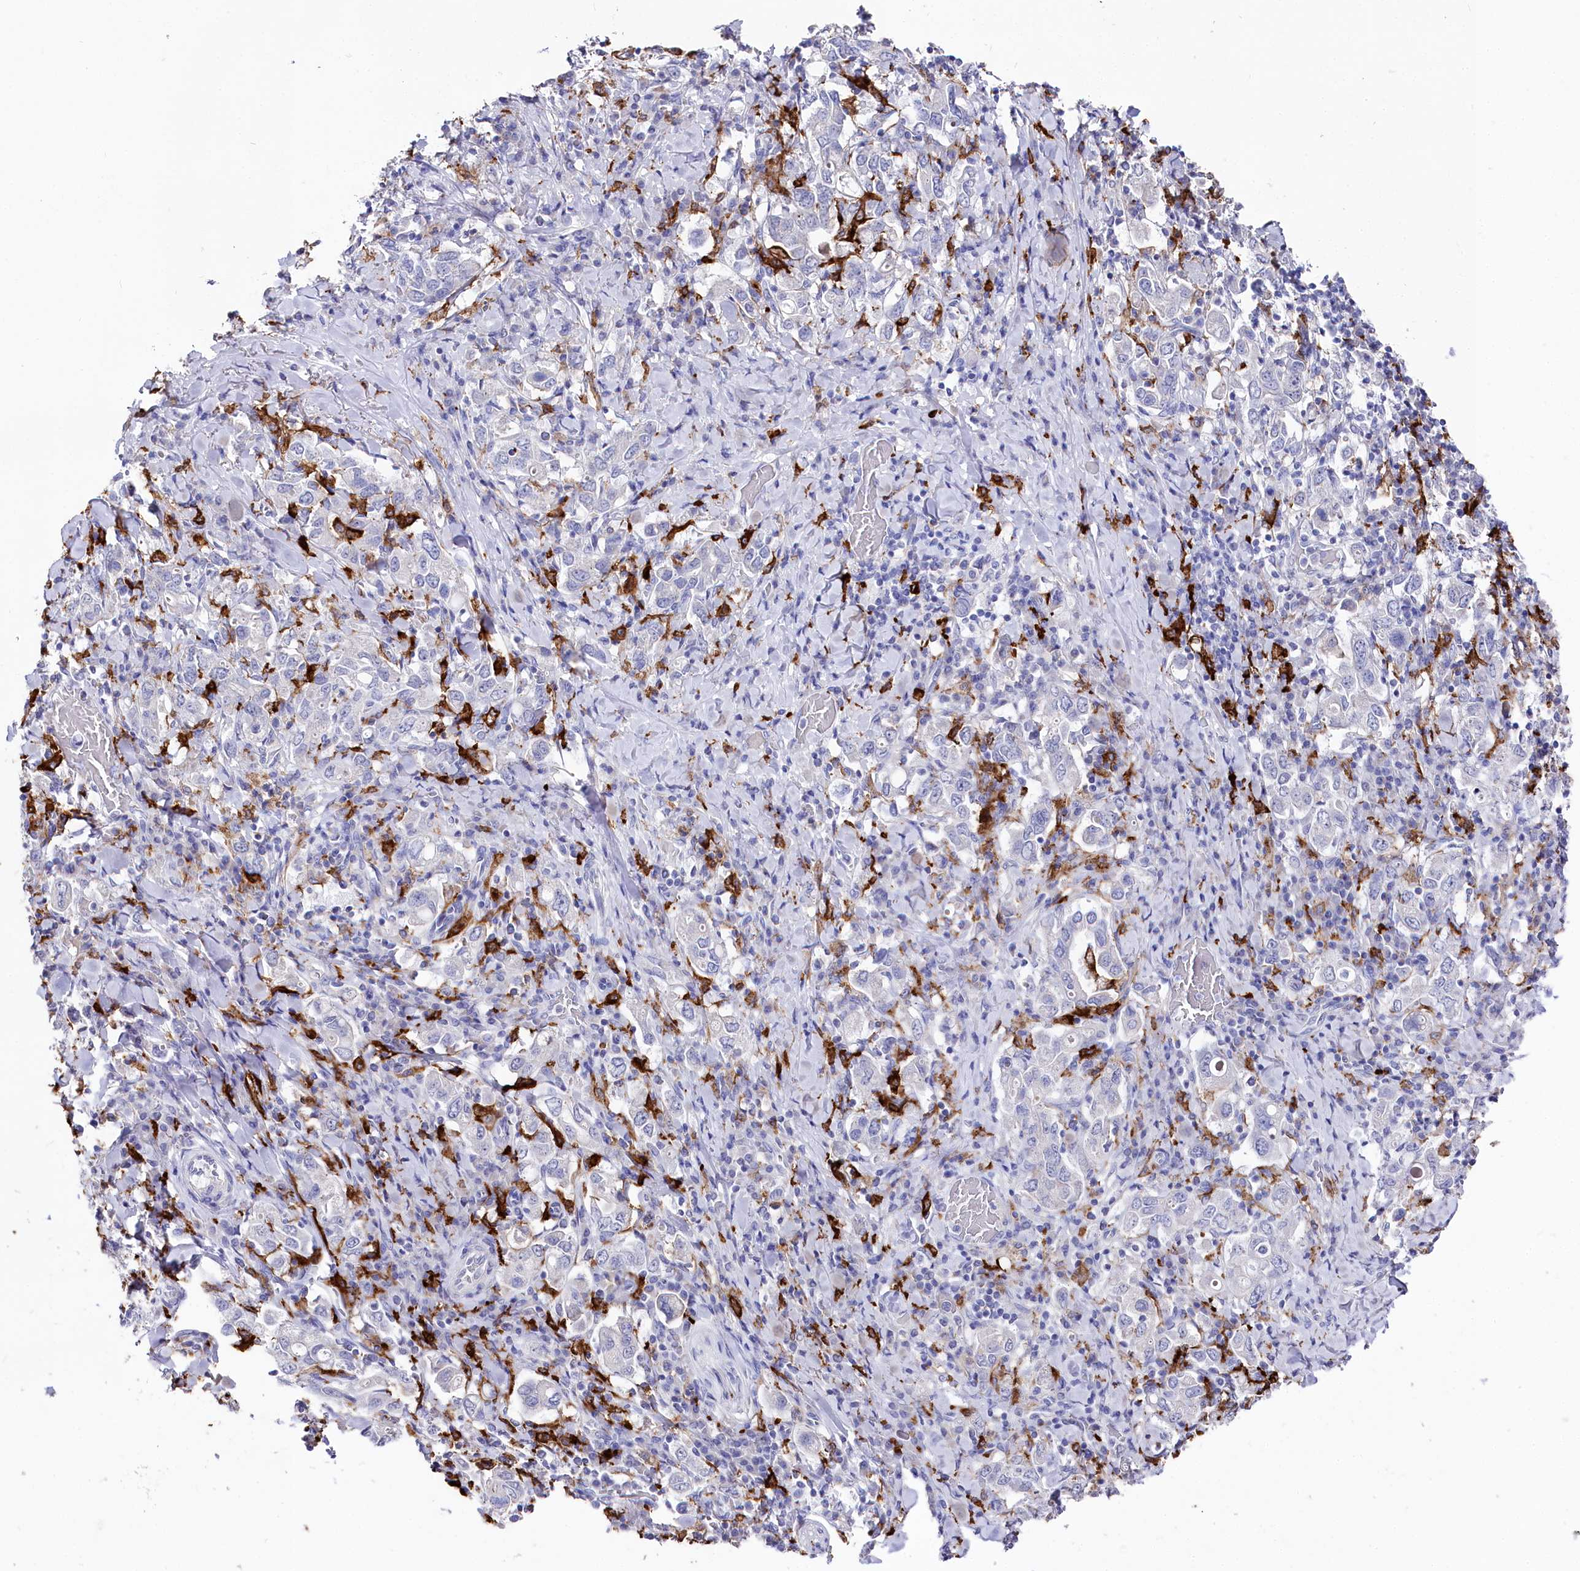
{"staining": {"intensity": "negative", "quantity": "none", "location": "none"}, "tissue": "stomach cancer", "cell_type": "Tumor cells", "image_type": "cancer", "snomed": [{"axis": "morphology", "description": "Adenocarcinoma, NOS"}, {"axis": "topography", "description": "Stomach, upper"}], "caption": "Immunohistochemical staining of stomach adenocarcinoma shows no significant positivity in tumor cells.", "gene": "CLEC4M", "patient": {"sex": "male", "age": 62}}